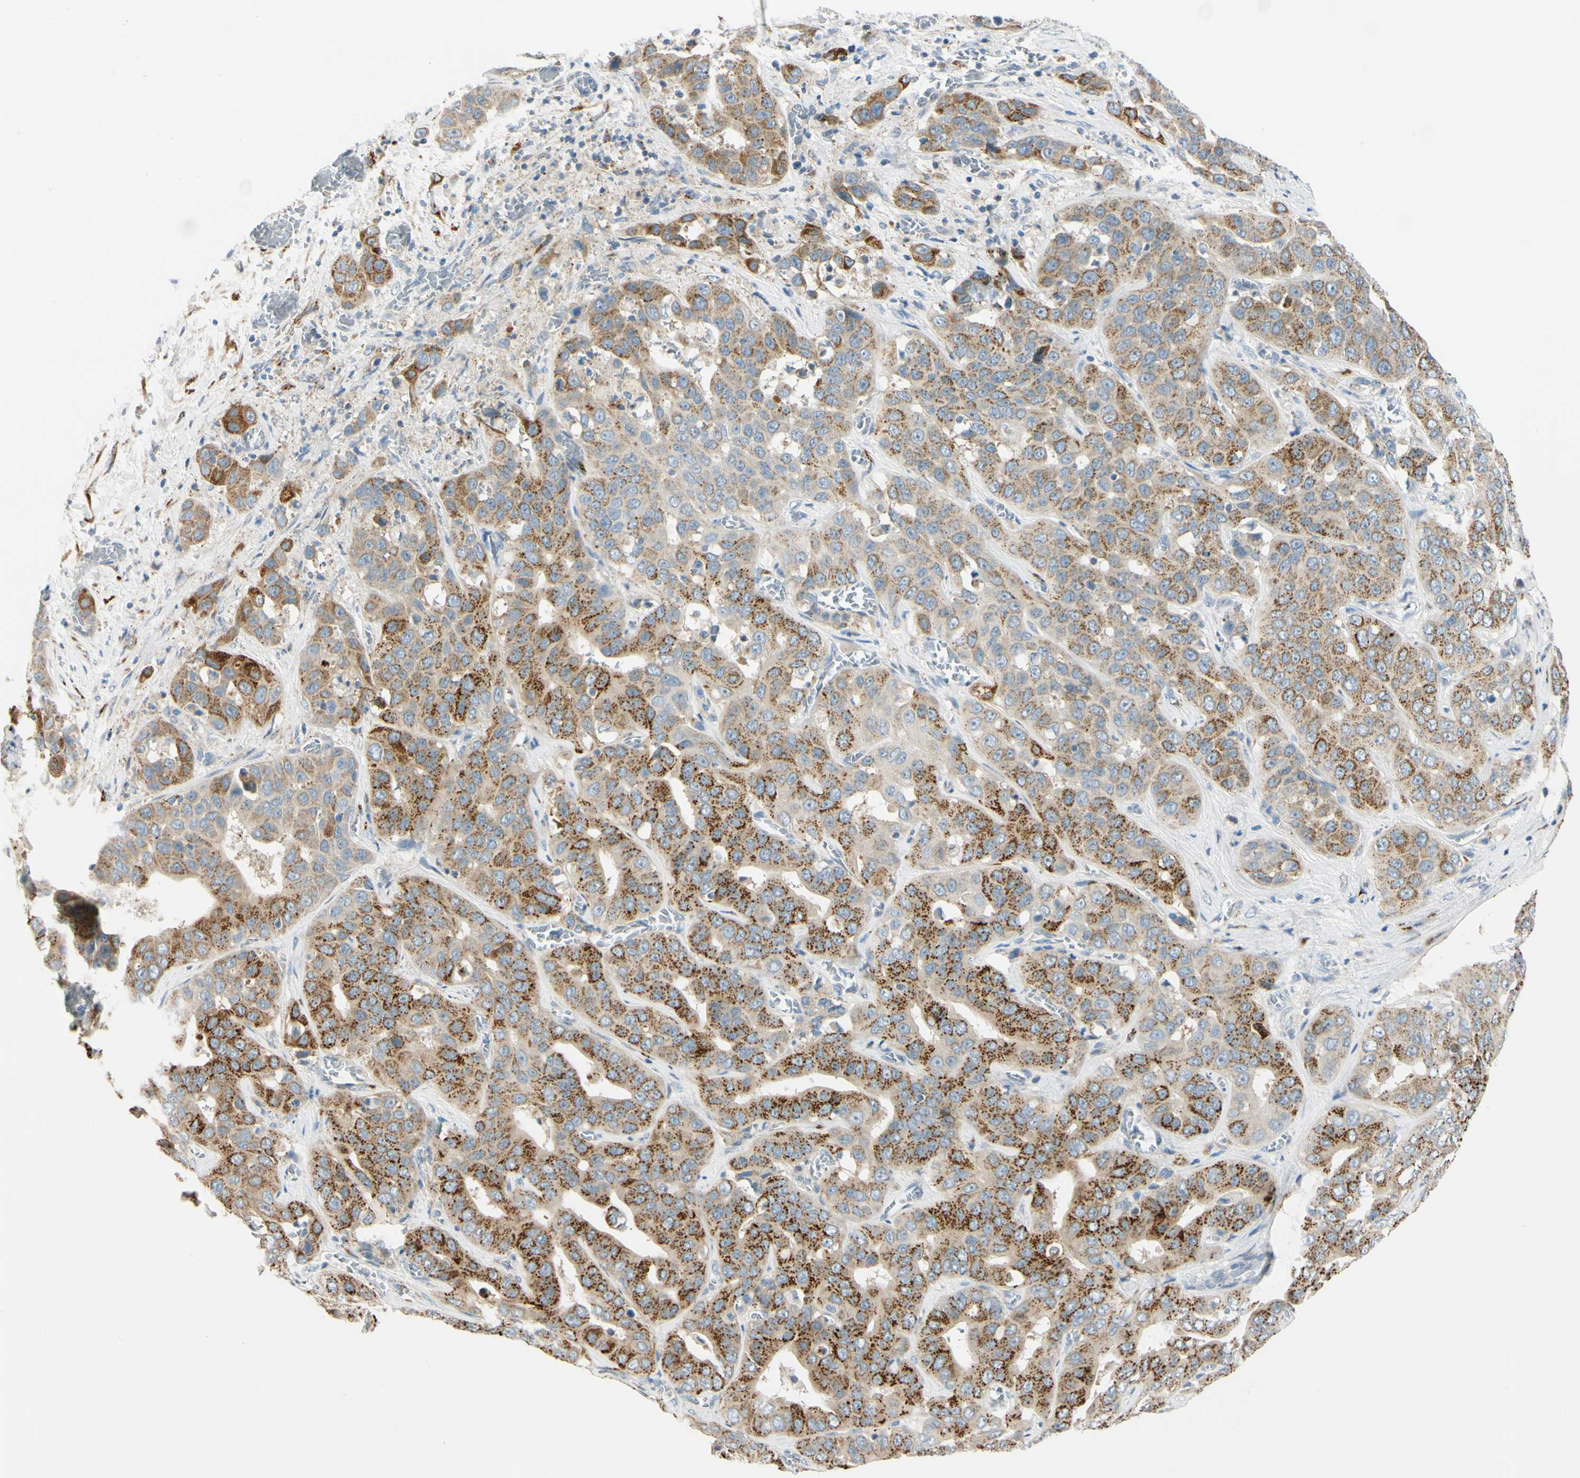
{"staining": {"intensity": "strong", "quantity": ">75%", "location": "cytoplasmic/membranous"}, "tissue": "liver cancer", "cell_type": "Tumor cells", "image_type": "cancer", "snomed": [{"axis": "morphology", "description": "Cholangiocarcinoma"}, {"axis": "topography", "description": "Liver"}], "caption": "There is high levels of strong cytoplasmic/membranous expression in tumor cells of liver cancer, as demonstrated by immunohistochemical staining (brown color).", "gene": "GALNT5", "patient": {"sex": "female", "age": 52}}